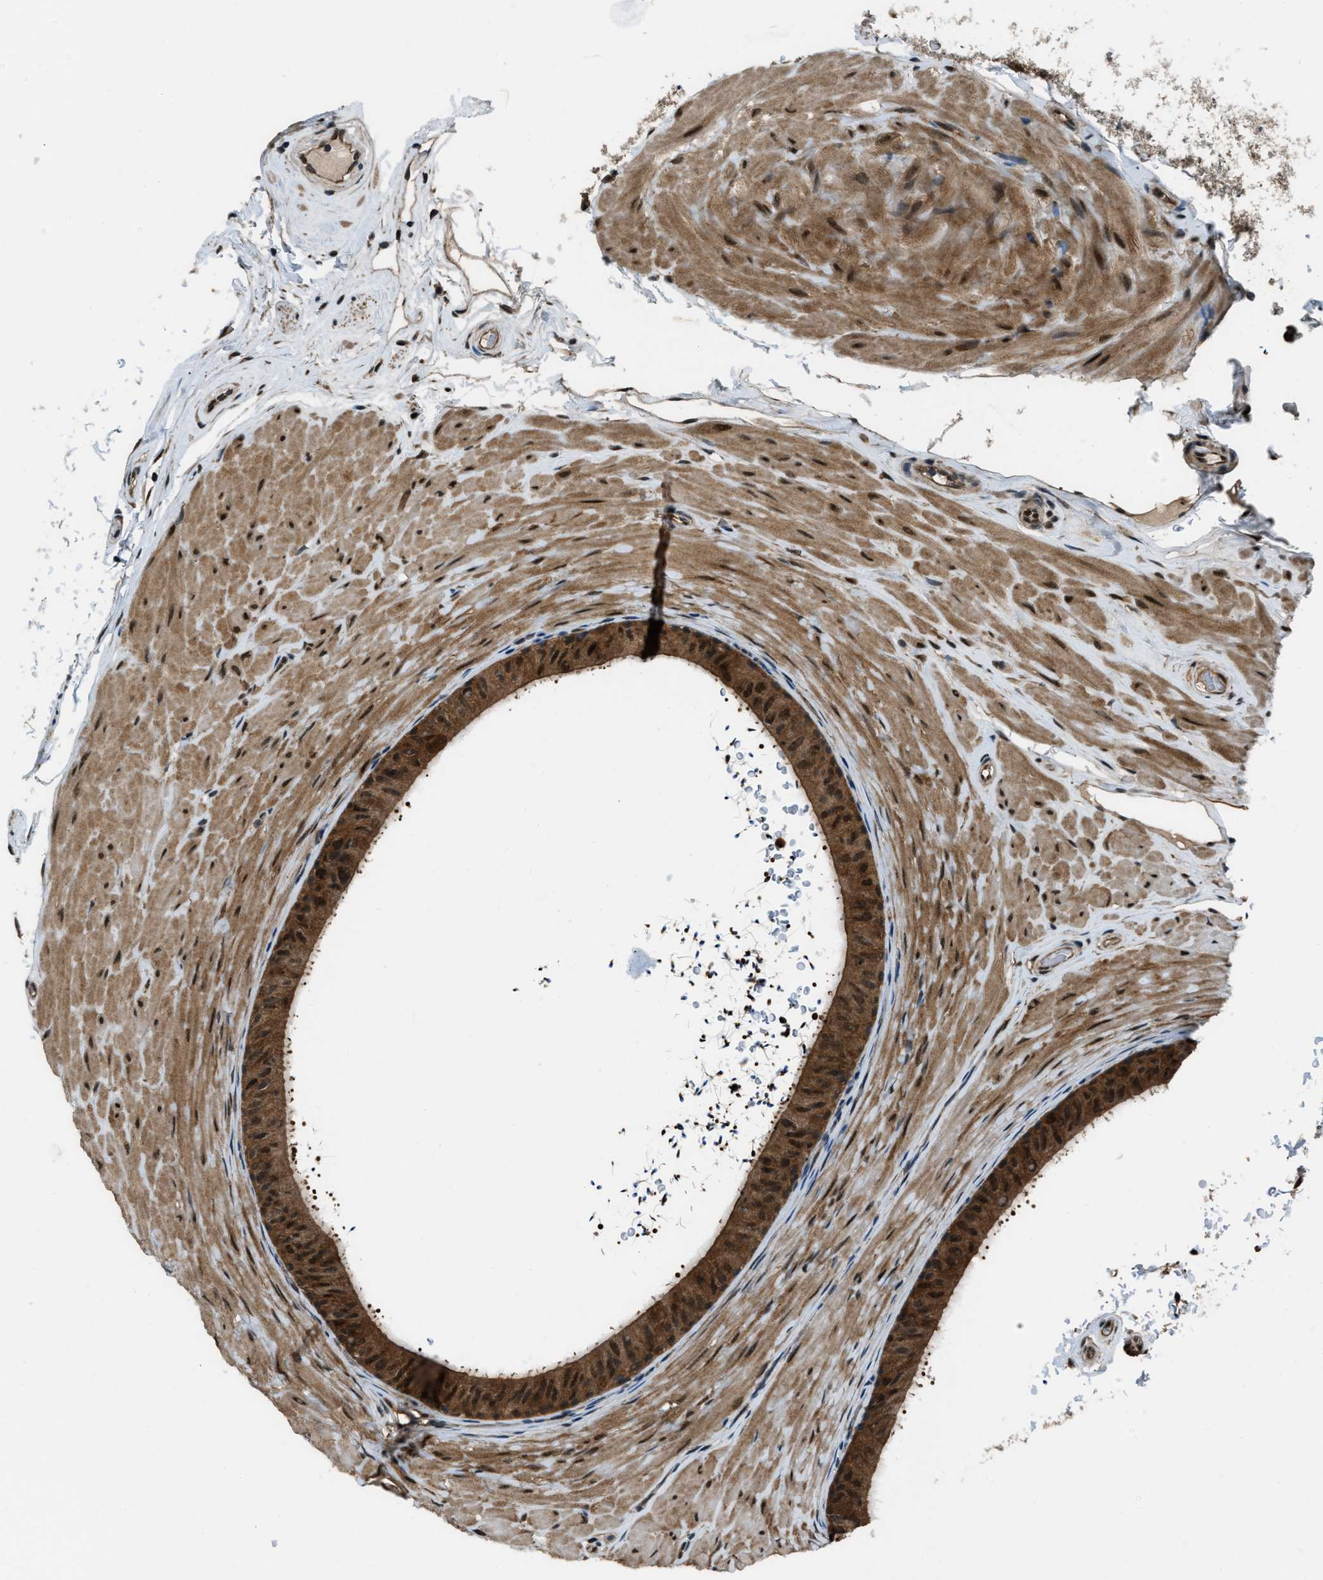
{"staining": {"intensity": "strong", "quantity": ">75%", "location": "cytoplasmic/membranous,nuclear"}, "tissue": "epididymis", "cell_type": "Glandular cells", "image_type": "normal", "snomed": [{"axis": "morphology", "description": "Normal tissue, NOS"}, {"axis": "topography", "description": "Epididymis"}], "caption": "Immunohistochemistry photomicrograph of unremarkable epididymis stained for a protein (brown), which demonstrates high levels of strong cytoplasmic/membranous,nuclear expression in approximately >75% of glandular cells.", "gene": "NUDCD3", "patient": {"sex": "male", "age": 34}}